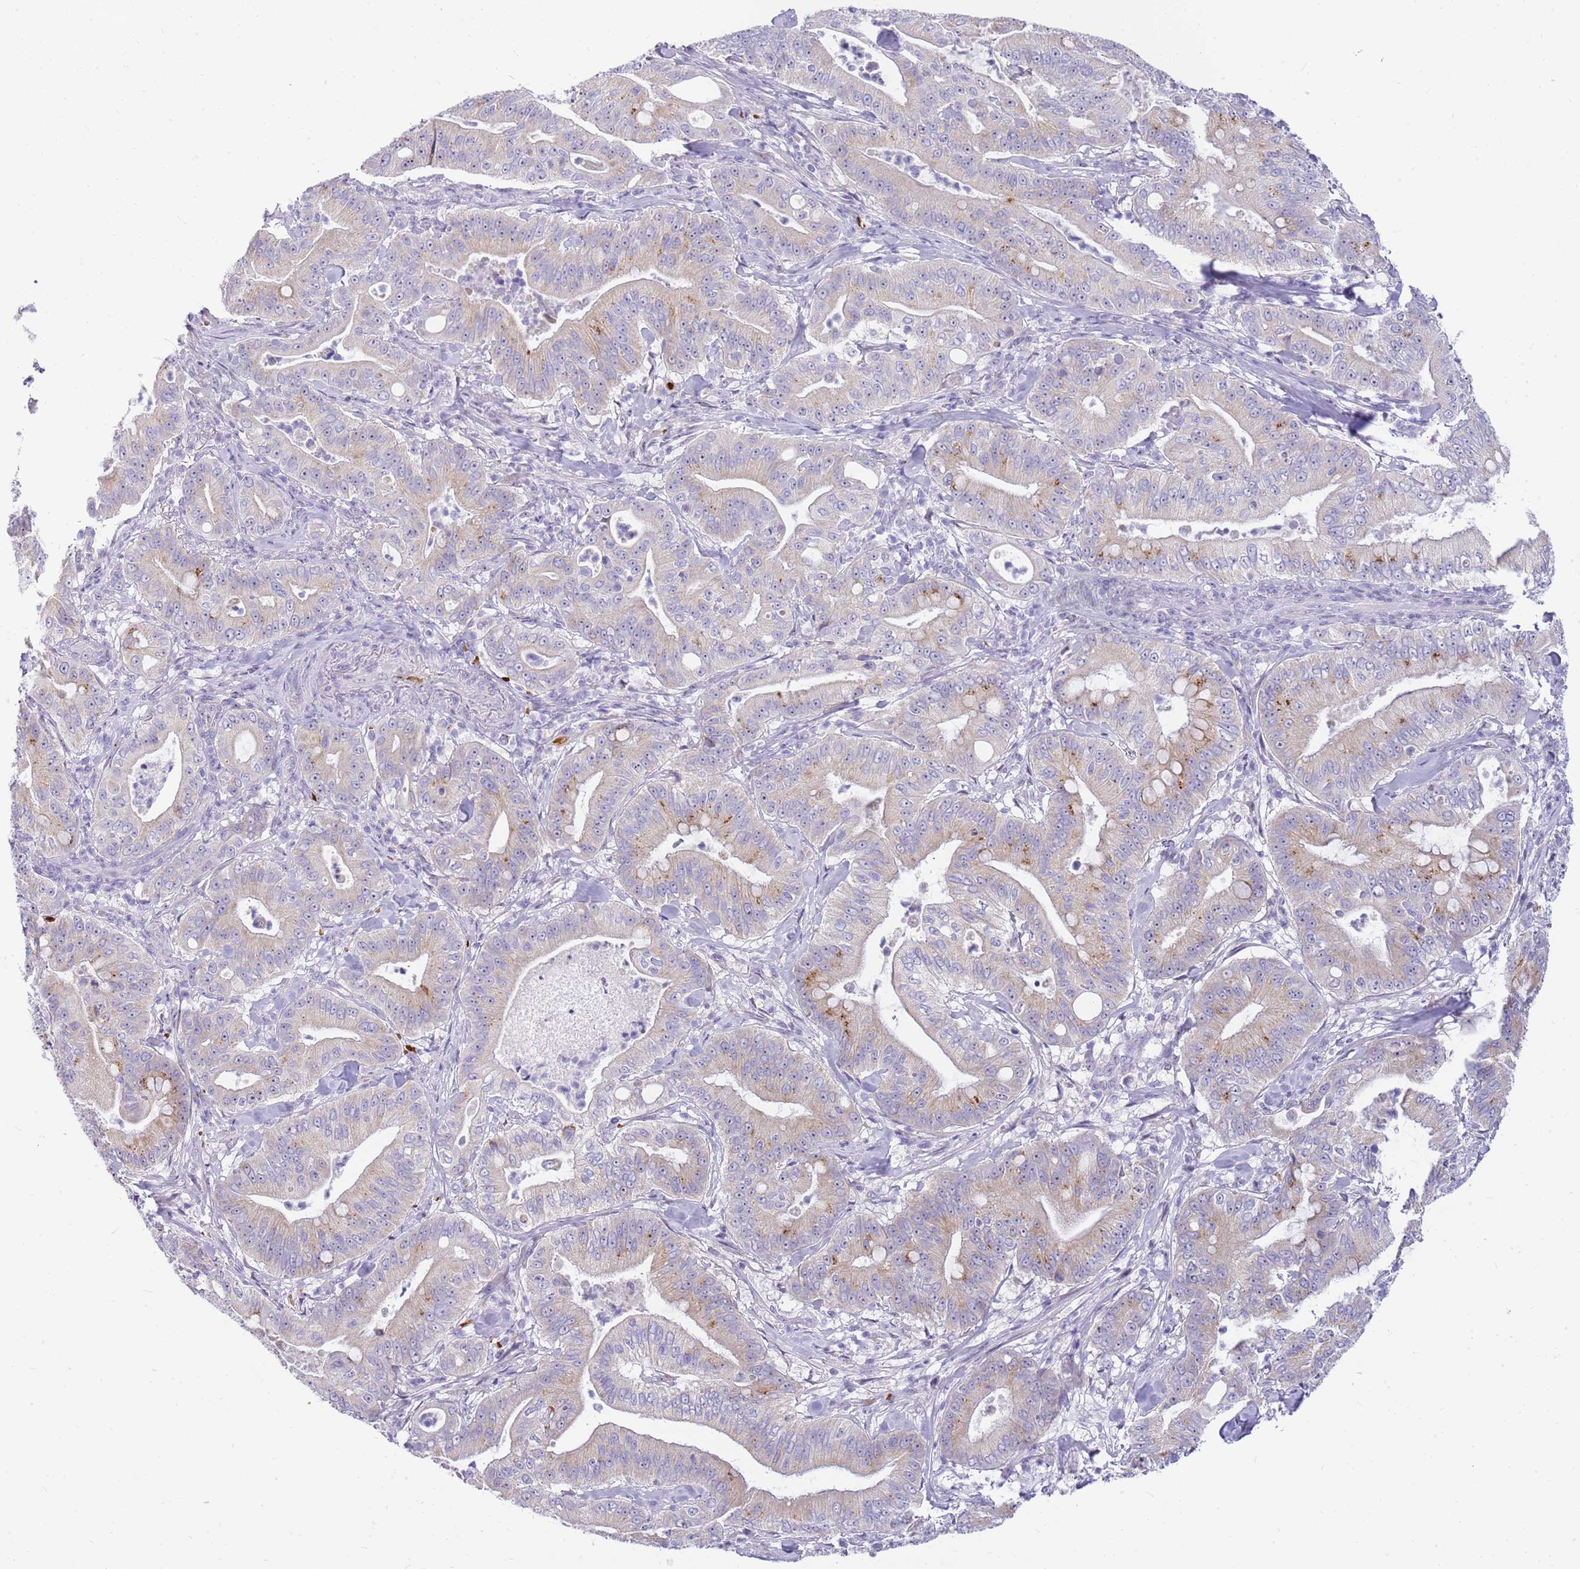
{"staining": {"intensity": "weak", "quantity": "25%-75%", "location": "cytoplasmic/membranous"}, "tissue": "pancreatic cancer", "cell_type": "Tumor cells", "image_type": "cancer", "snomed": [{"axis": "morphology", "description": "Adenocarcinoma, NOS"}, {"axis": "topography", "description": "Pancreas"}], "caption": "This micrograph exhibits pancreatic cancer (adenocarcinoma) stained with immunohistochemistry (IHC) to label a protein in brown. The cytoplasmic/membranous of tumor cells show weak positivity for the protein. Nuclei are counter-stained blue.", "gene": "DNAJA3", "patient": {"sex": "male", "age": 71}}